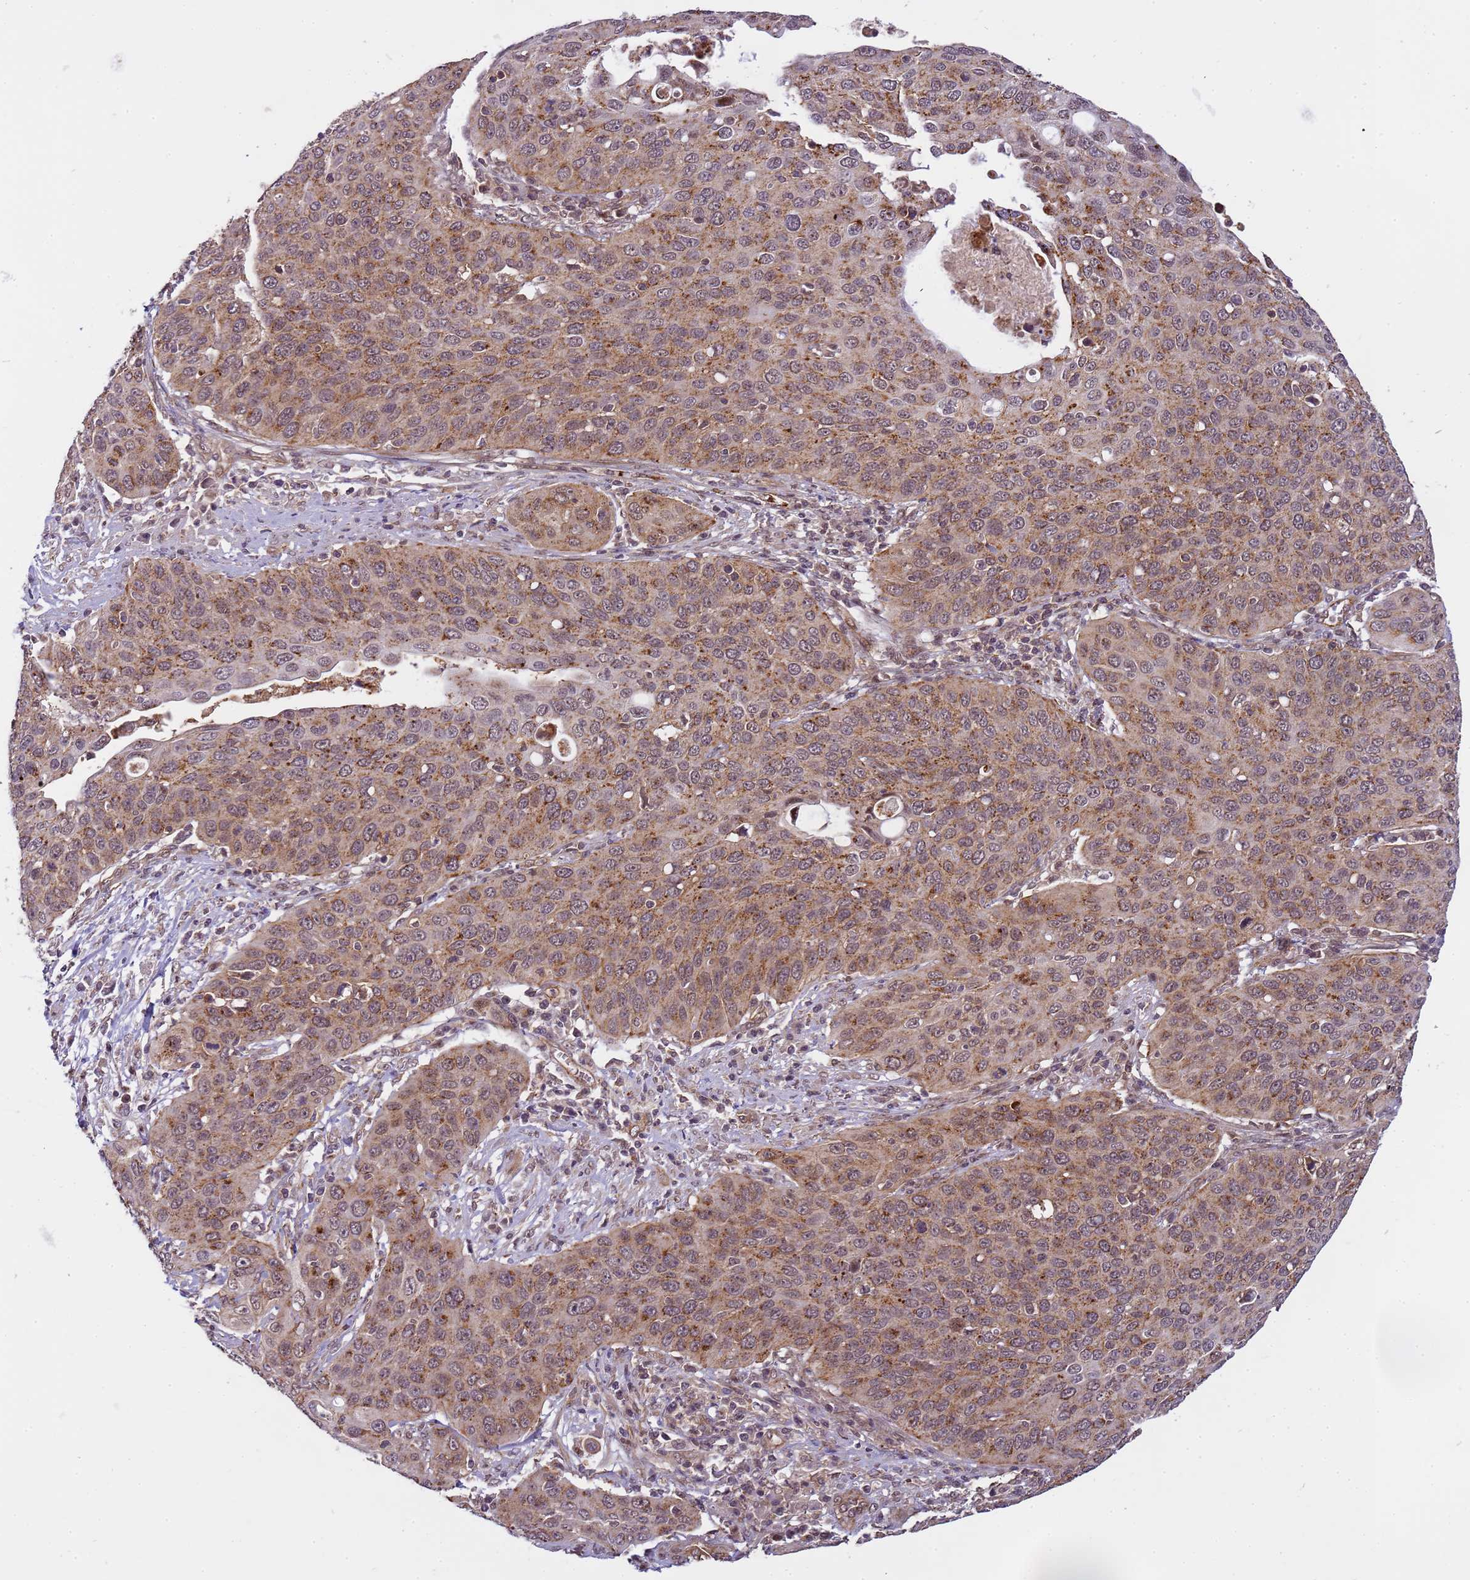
{"staining": {"intensity": "moderate", "quantity": "25%-75%", "location": "cytoplasmic/membranous,nuclear"}, "tissue": "cervical cancer", "cell_type": "Tumor cells", "image_type": "cancer", "snomed": [{"axis": "morphology", "description": "Squamous cell carcinoma, NOS"}, {"axis": "topography", "description": "Cervix"}], "caption": "Brown immunohistochemical staining in cervical cancer (squamous cell carcinoma) demonstrates moderate cytoplasmic/membranous and nuclear positivity in about 25%-75% of tumor cells.", "gene": "EMC2", "patient": {"sex": "female", "age": 36}}